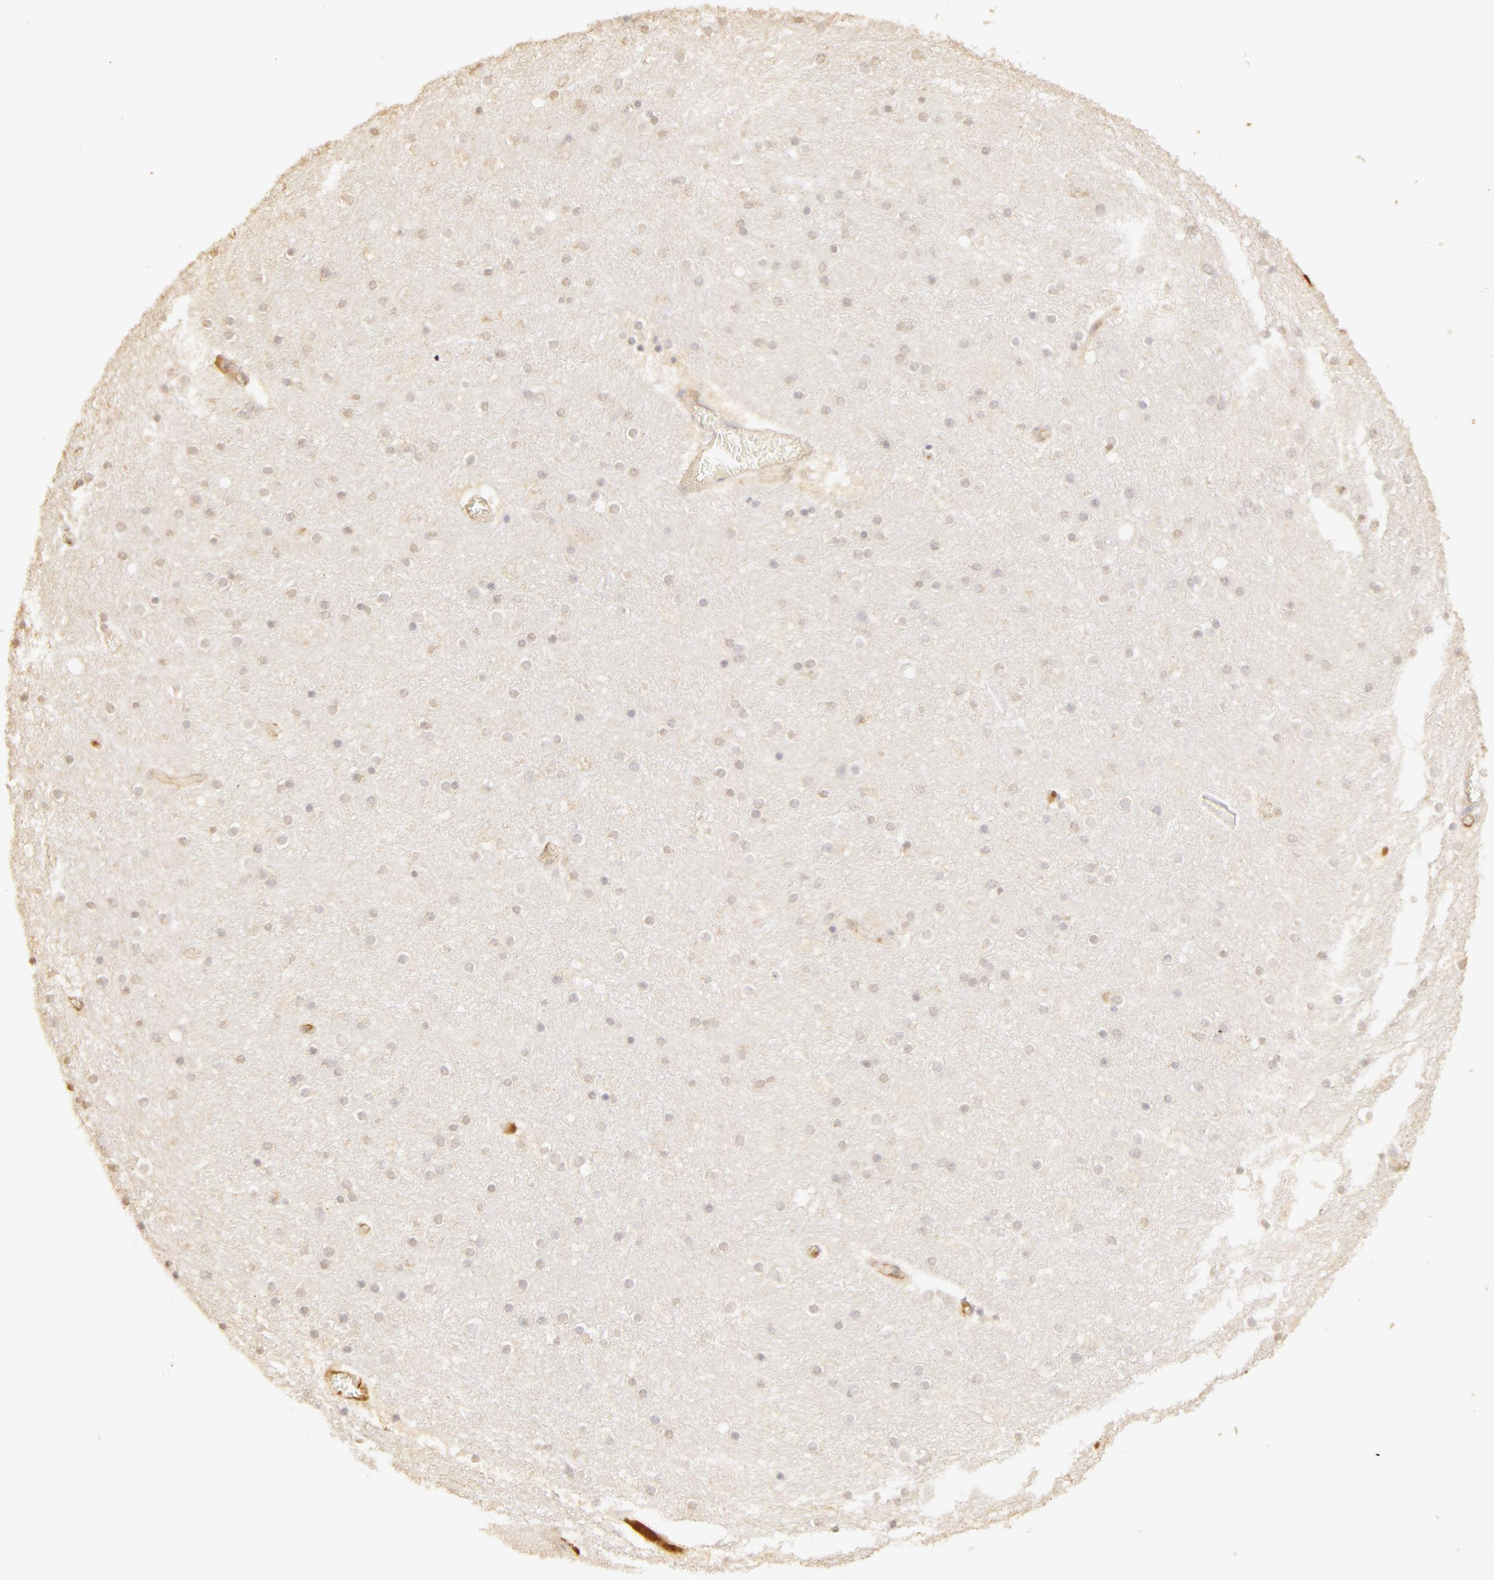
{"staining": {"intensity": "weak", "quantity": "25%-75%", "location": "cytoplasmic/membranous"}, "tissue": "cerebral cortex", "cell_type": "Endothelial cells", "image_type": "normal", "snomed": [{"axis": "morphology", "description": "Normal tissue, NOS"}, {"axis": "topography", "description": "Cerebral cortex"}], "caption": "Immunohistochemical staining of benign cerebral cortex shows 25%-75% levels of weak cytoplasmic/membranous protein expression in about 25%-75% of endothelial cells.", "gene": "C1R", "patient": {"sex": "female", "age": 54}}